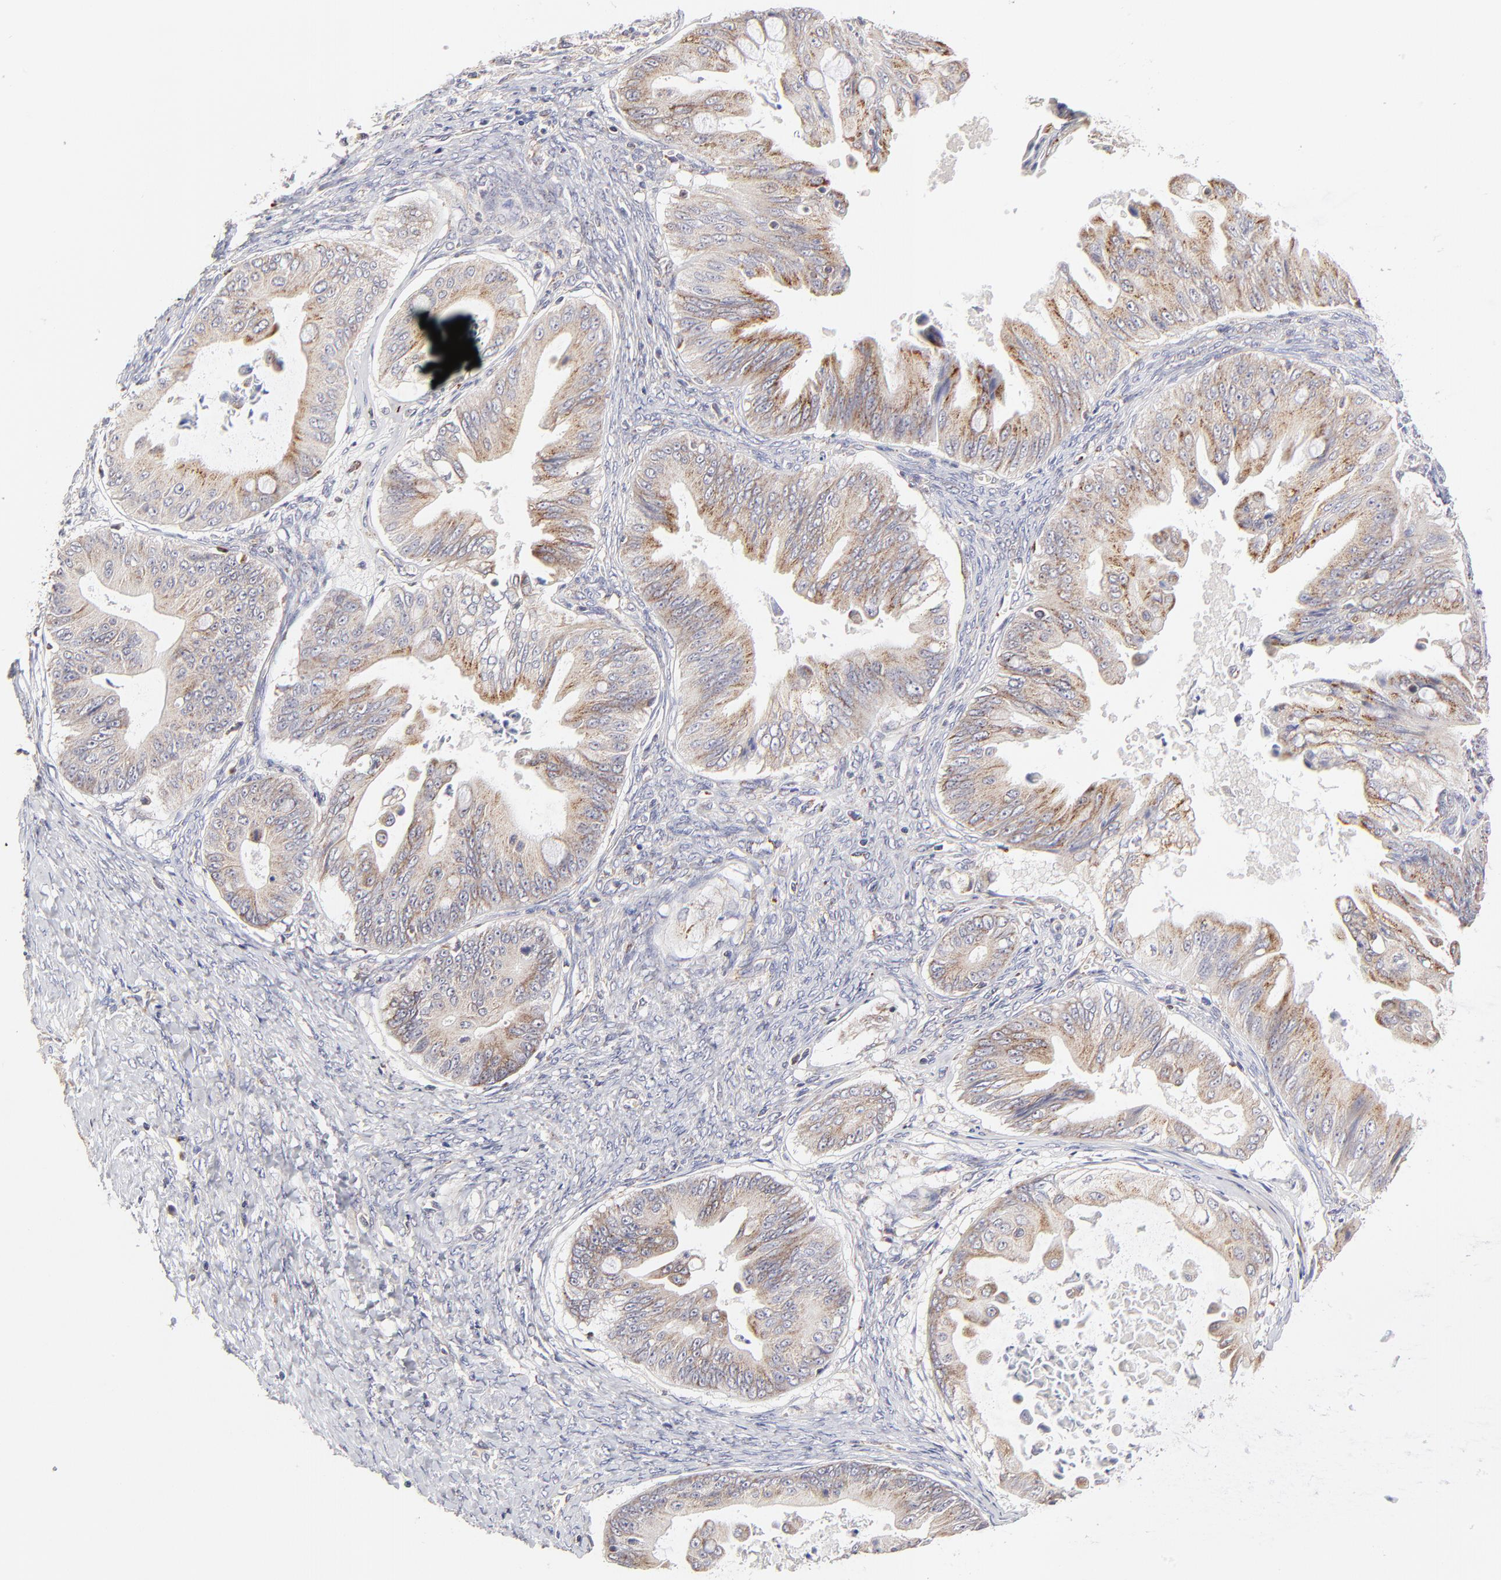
{"staining": {"intensity": "weak", "quantity": ">75%", "location": "cytoplasmic/membranous"}, "tissue": "ovarian cancer", "cell_type": "Tumor cells", "image_type": "cancer", "snomed": [{"axis": "morphology", "description": "Cystadenocarcinoma, mucinous, NOS"}, {"axis": "topography", "description": "Ovary"}], "caption": "IHC (DAB (3,3'-diaminobenzidine)) staining of human ovarian mucinous cystadenocarcinoma reveals weak cytoplasmic/membranous protein staining in about >75% of tumor cells.", "gene": "MAP2K7", "patient": {"sex": "female", "age": 37}}